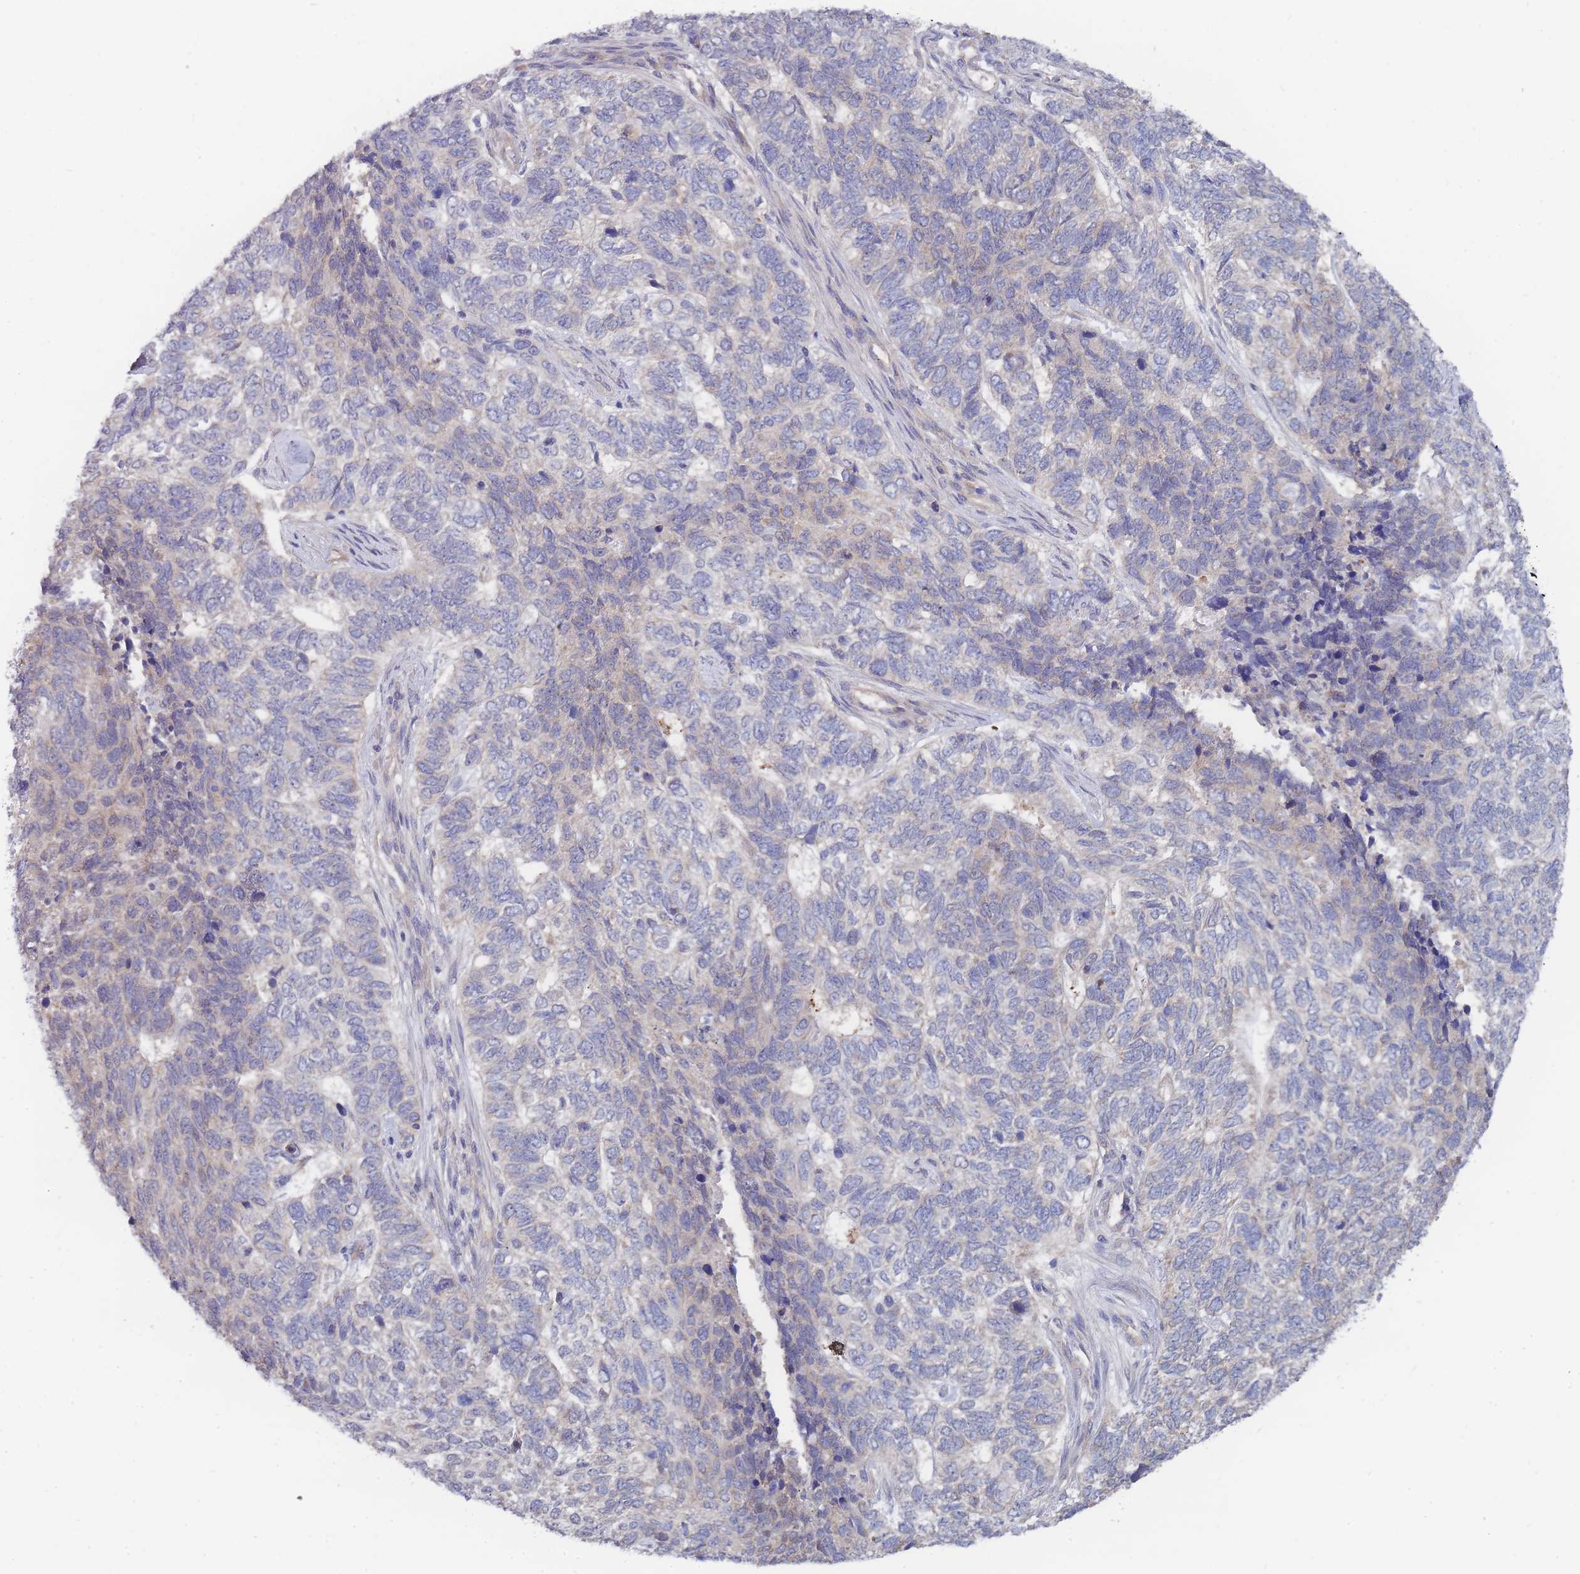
{"staining": {"intensity": "negative", "quantity": "none", "location": "none"}, "tissue": "skin cancer", "cell_type": "Tumor cells", "image_type": "cancer", "snomed": [{"axis": "morphology", "description": "Basal cell carcinoma"}, {"axis": "topography", "description": "Skin"}], "caption": "DAB immunohistochemical staining of basal cell carcinoma (skin) demonstrates no significant positivity in tumor cells.", "gene": "NUB1", "patient": {"sex": "female", "age": 65}}